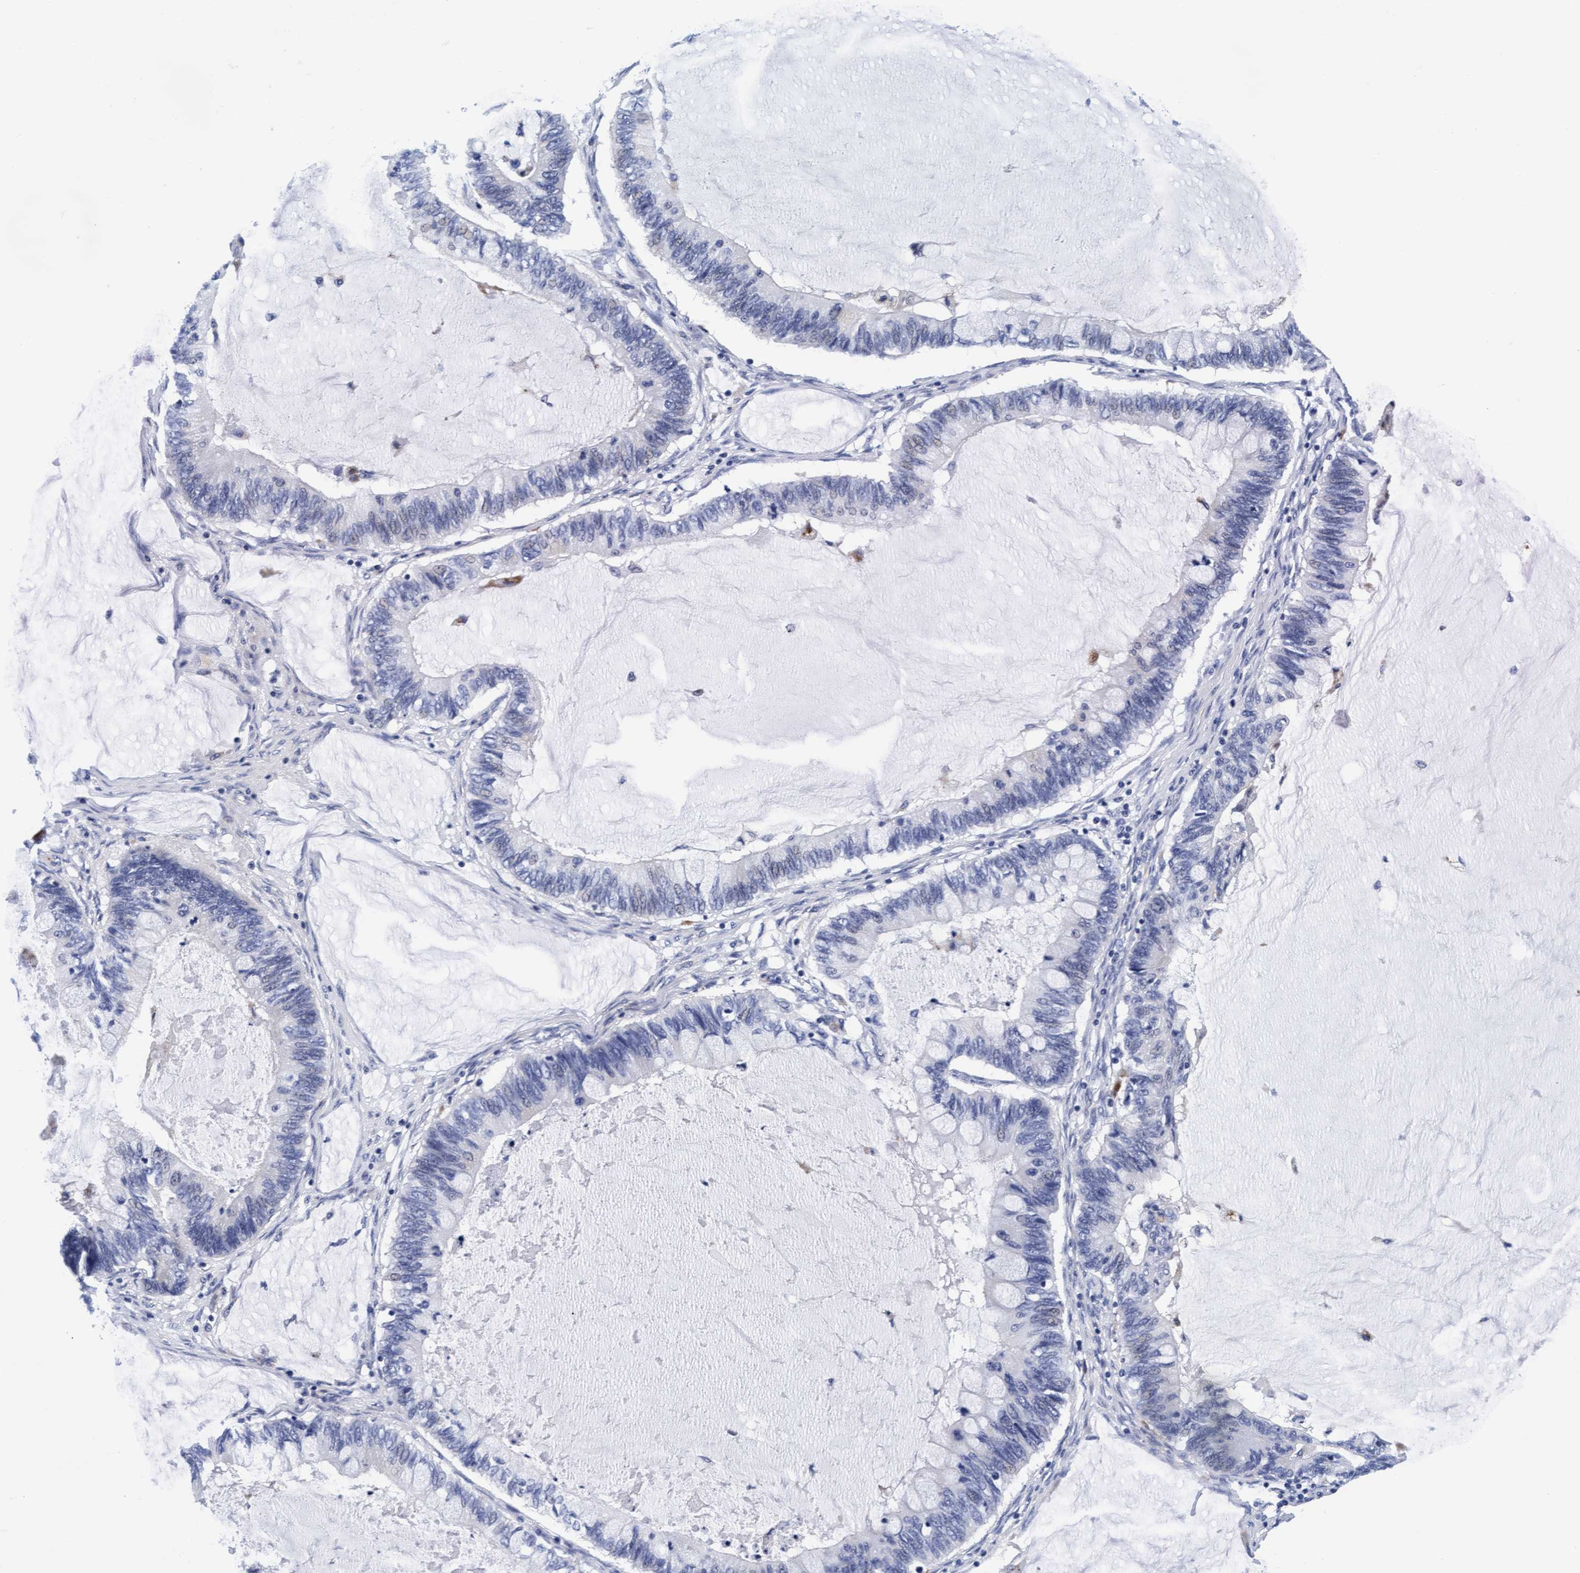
{"staining": {"intensity": "negative", "quantity": "none", "location": "none"}, "tissue": "ovarian cancer", "cell_type": "Tumor cells", "image_type": "cancer", "snomed": [{"axis": "morphology", "description": "Cystadenocarcinoma, mucinous, NOS"}, {"axis": "topography", "description": "Ovary"}], "caption": "DAB immunohistochemical staining of human ovarian mucinous cystadenocarcinoma exhibits no significant staining in tumor cells. (DAB (3,3'-diaminobenzidine) IHC, high magnification).", "gene": "ARSG", "patient": {"sex": "female", "age": 61}}